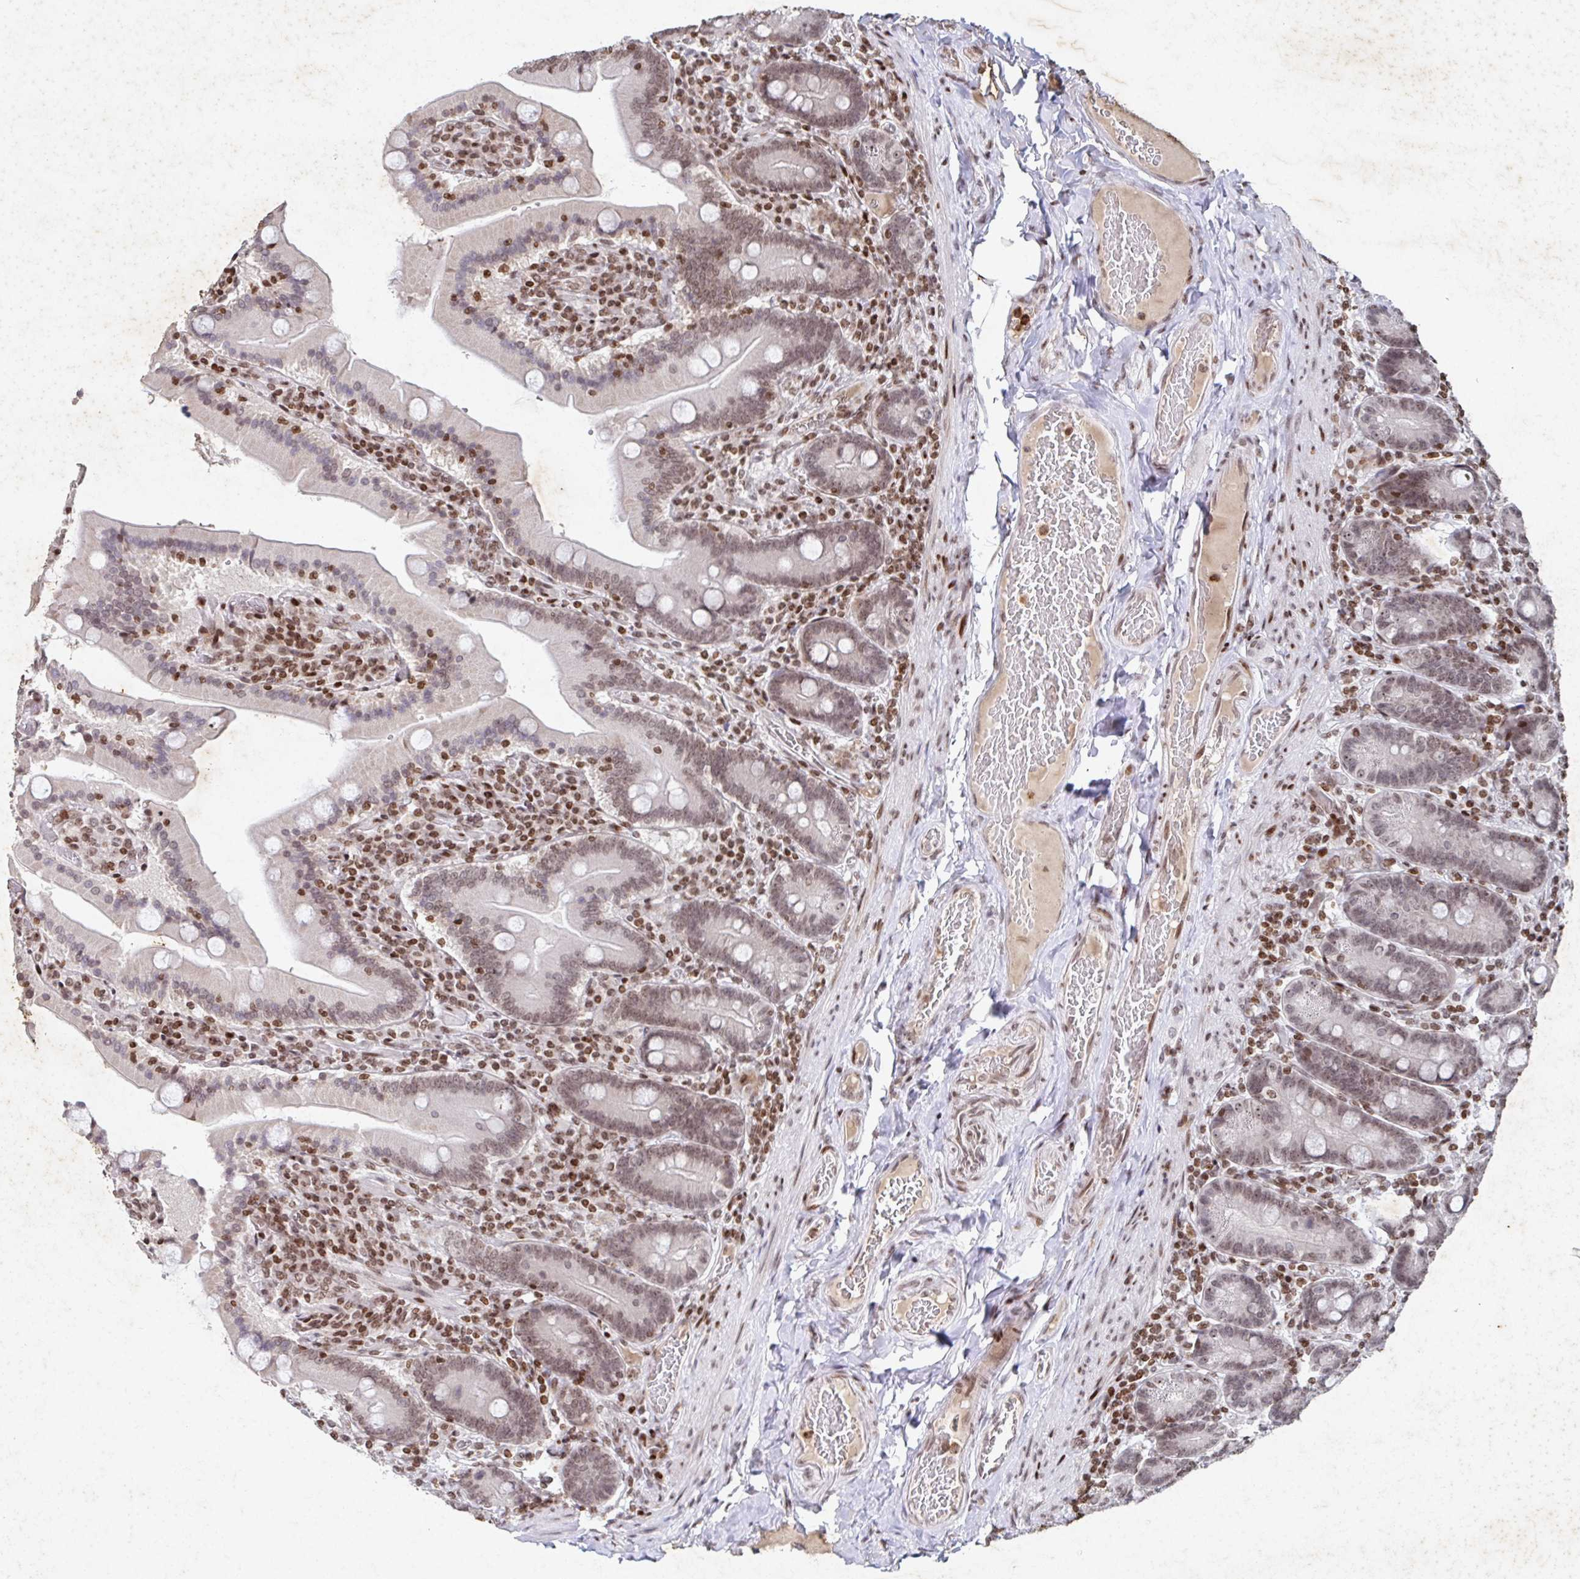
{"staining": {"intensity": "moderate", "quantity": "25%-75%", "location": "nuclear"}, "tissue": "duodenum", "cell_type": "Glandular cells", "image_type": "normal", "snomed": [{"axis": "morphology", "description": "Normal tissue, NOS"}, {"axis": "topography", "description": "Duodenum"}], "caption": "Protein analysis of normal duodenum demonstrates moderate nuclear positivity in approximately 25%-75% of glandular cells. (DAB (3,3'-diaminobenzidine) = brown stain, brightfield microscopy at high magnification).", "gene": "C19orf53", "patient": {"sex": "female", "age": 62}}